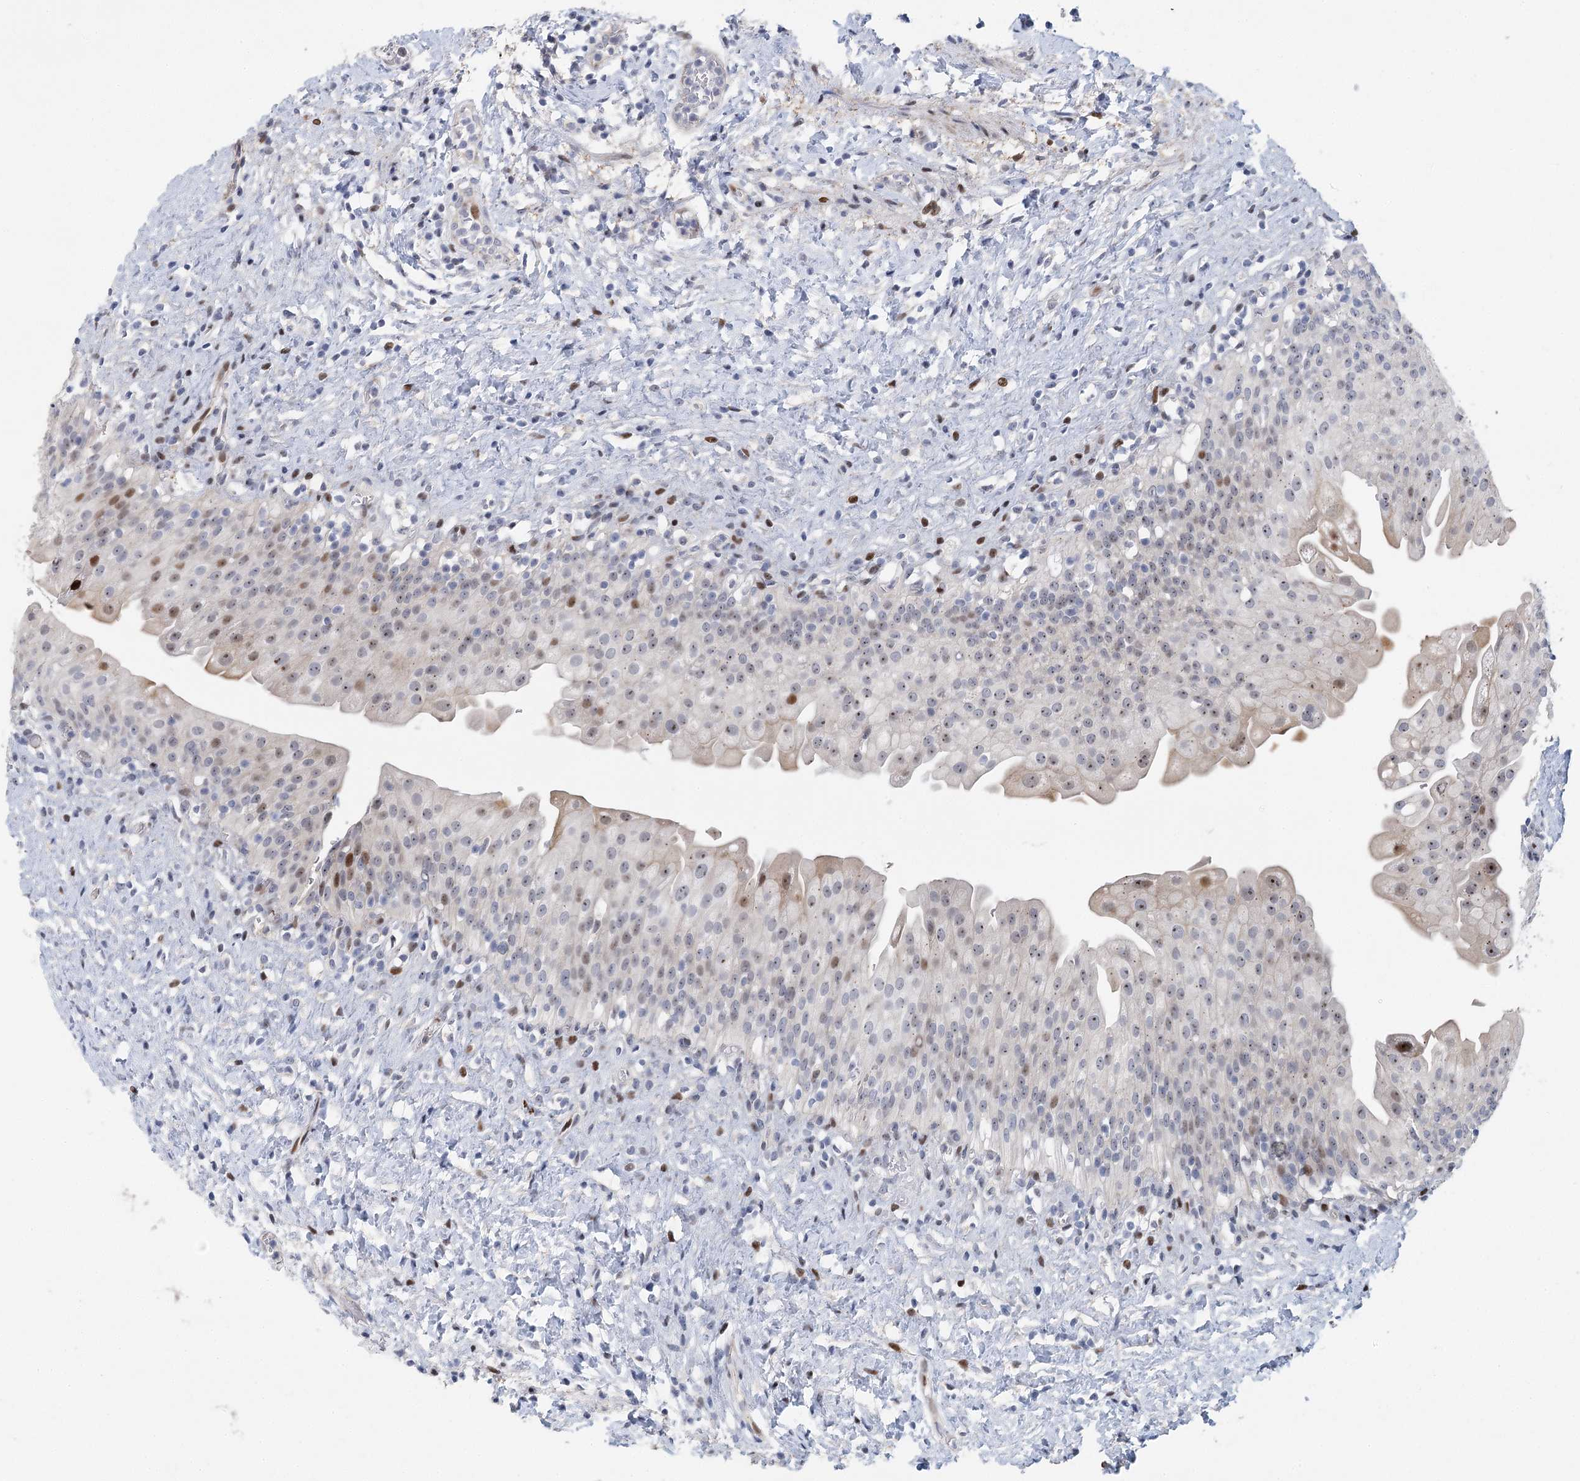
{"staining": {"intensity": "moderate", "quantity": "<25%", "location": "nuclear"}, "tissue": "urinary bladder", "cell_type": "Urothelial cells", "image_type": "normal", "snomed": [{"axis": "morphology", "description": "Normal tissue, NOS"}, {"axis": "topography", "description": "Urinary bladder"}], "caption": "Urinary bladder stained with DAB immunohistochemistry shows low levels of moderate nuclear positivity in approximately <25% of urothelial cells. (IHC, brightfield microscopy, high magnification).", "gene": "CAMTA1", "patient": {"sex": "female", "age": 27}}